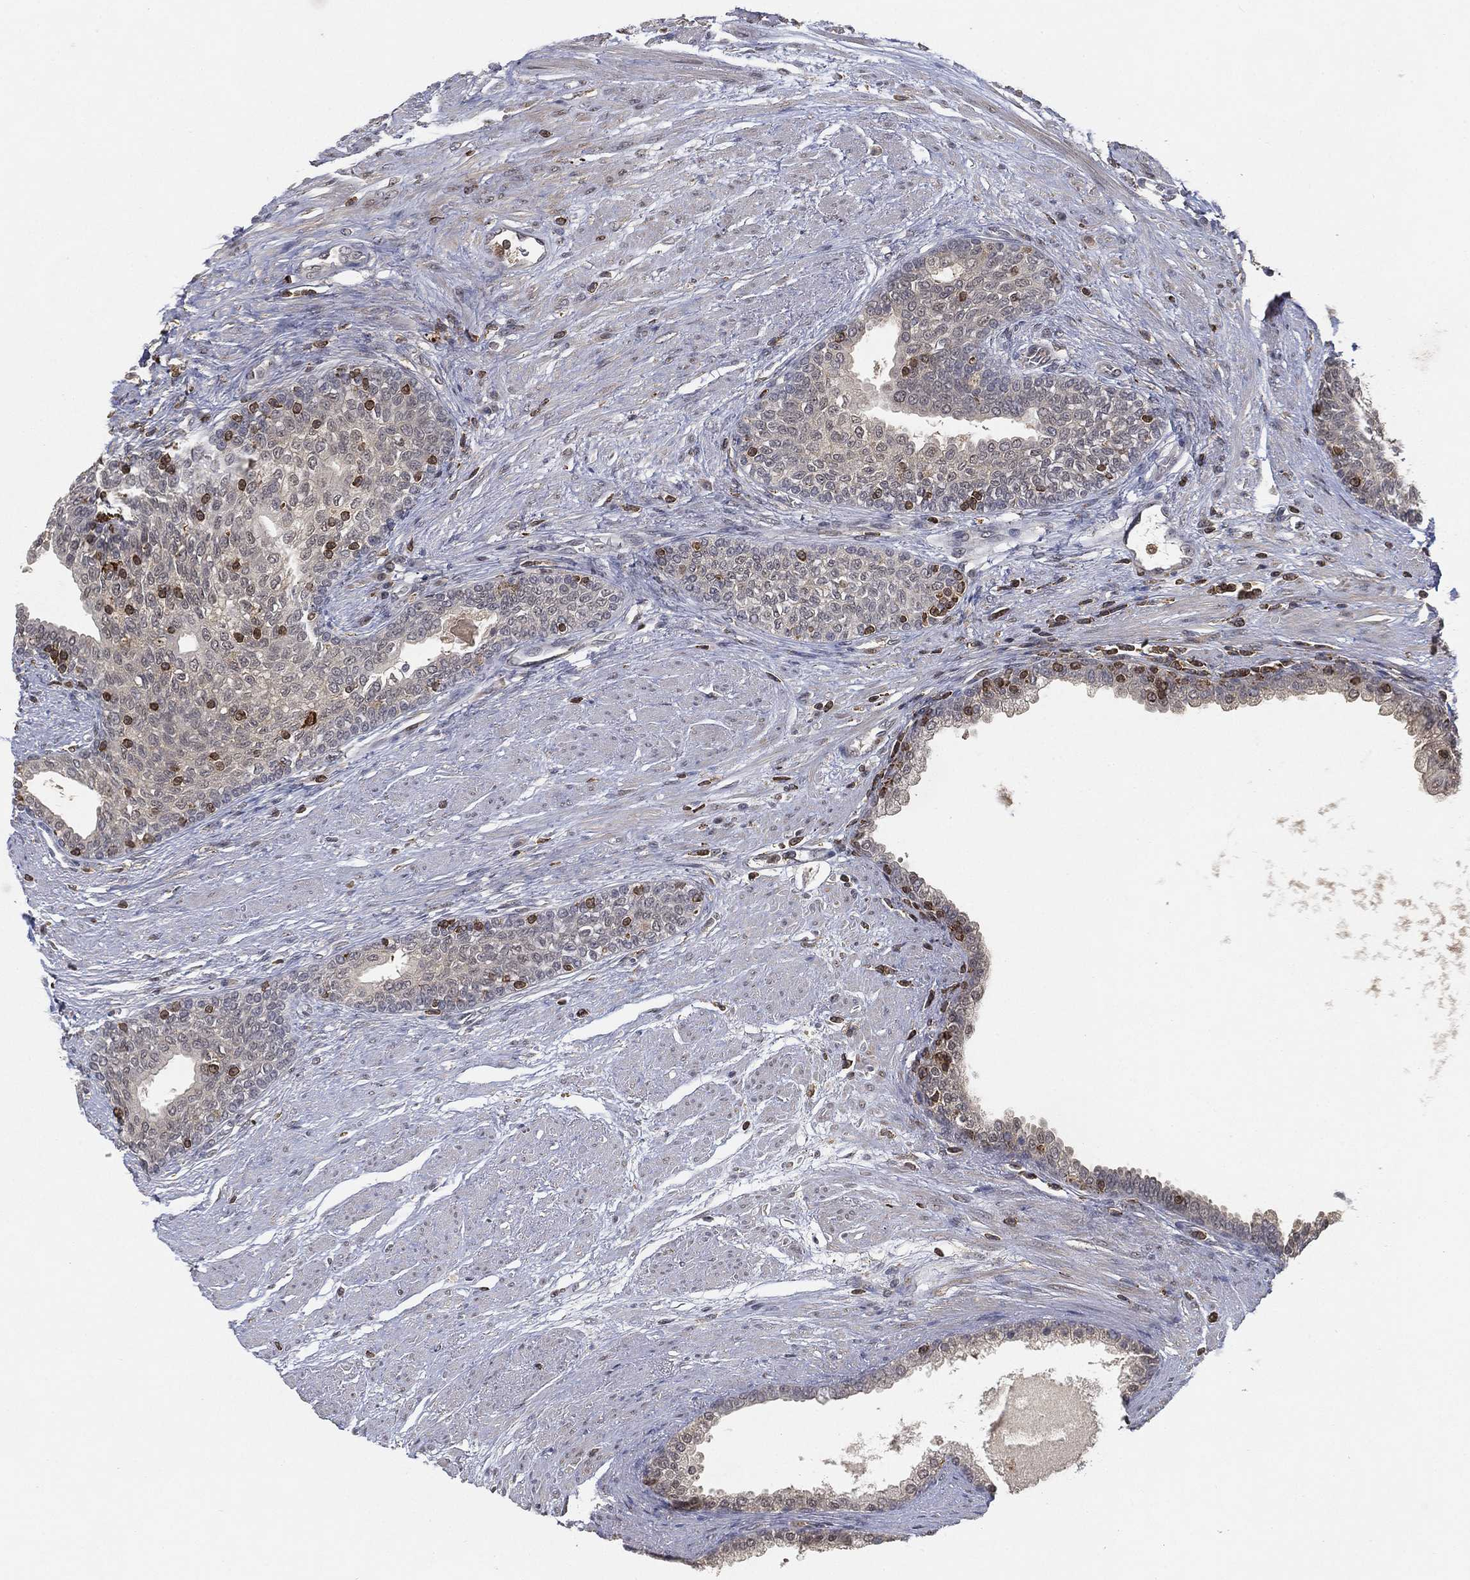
{"staining": {"intensity": "negative", "quantity": "none", "location": "none"}, "tissue": "prostate cancer", "cell_type": "Tumor cells", "image_type": "cancer", "snomed": [{"axis": "morphology", "description": "Adenocarcinoma, NOS"}, {"axis": "topography", "description": "Prostate and seminal vesicle, NOS"}, {"axis": "topography", "description": "Prostate"}], "caption": "The image exhibits no significant expression in tumor cells of prostate cancer (adenocarcinoma). Brightfield microscopy of immunohistochemistry (IHC) stained with DAB (brown) and hematoxylin (blue), captured at high magnification.", "gene": "WDR26", "patient": {"sex": "male", "age": 62}}